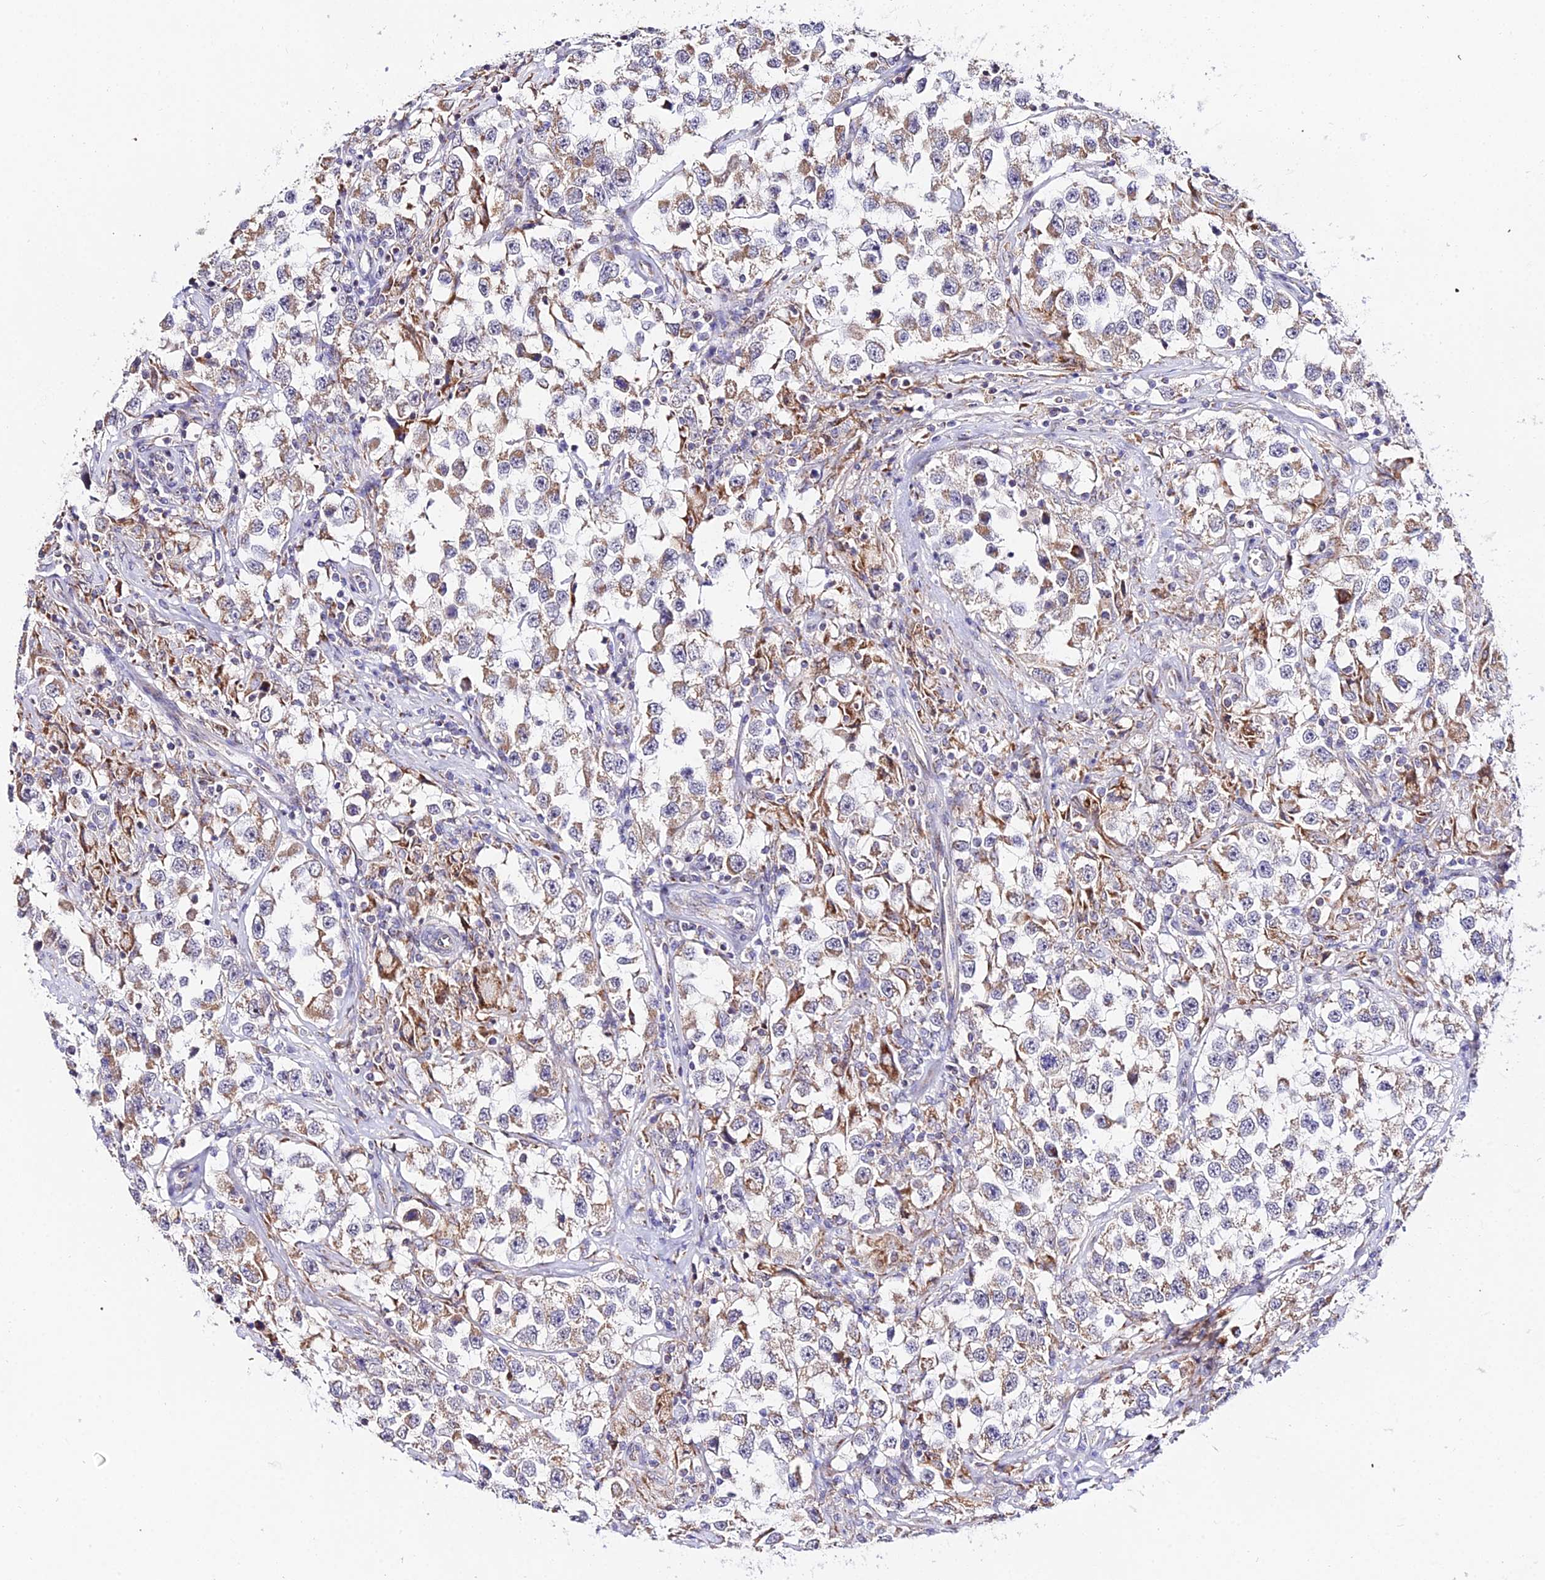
{"staining": {"intensity": "weak", "quantity": ">75%", "location": "cytoplasmic/membranous"}, "tissue": "testis cancer", "cell_type": "Tumor cells", "image_type": "cancer", "snomed": [{"axis": "morphology", "description": "Seminoma, NOS"}, {"axis": "topography", "description": "Testis"}], "caption": "A brown stain labels weak cytoplasmic/membranous expression of a protein in human testis cancer (seminoma) tumor cells.", "gene": "ATP5PB", "patient": {"sex": "male", "age": 46}}